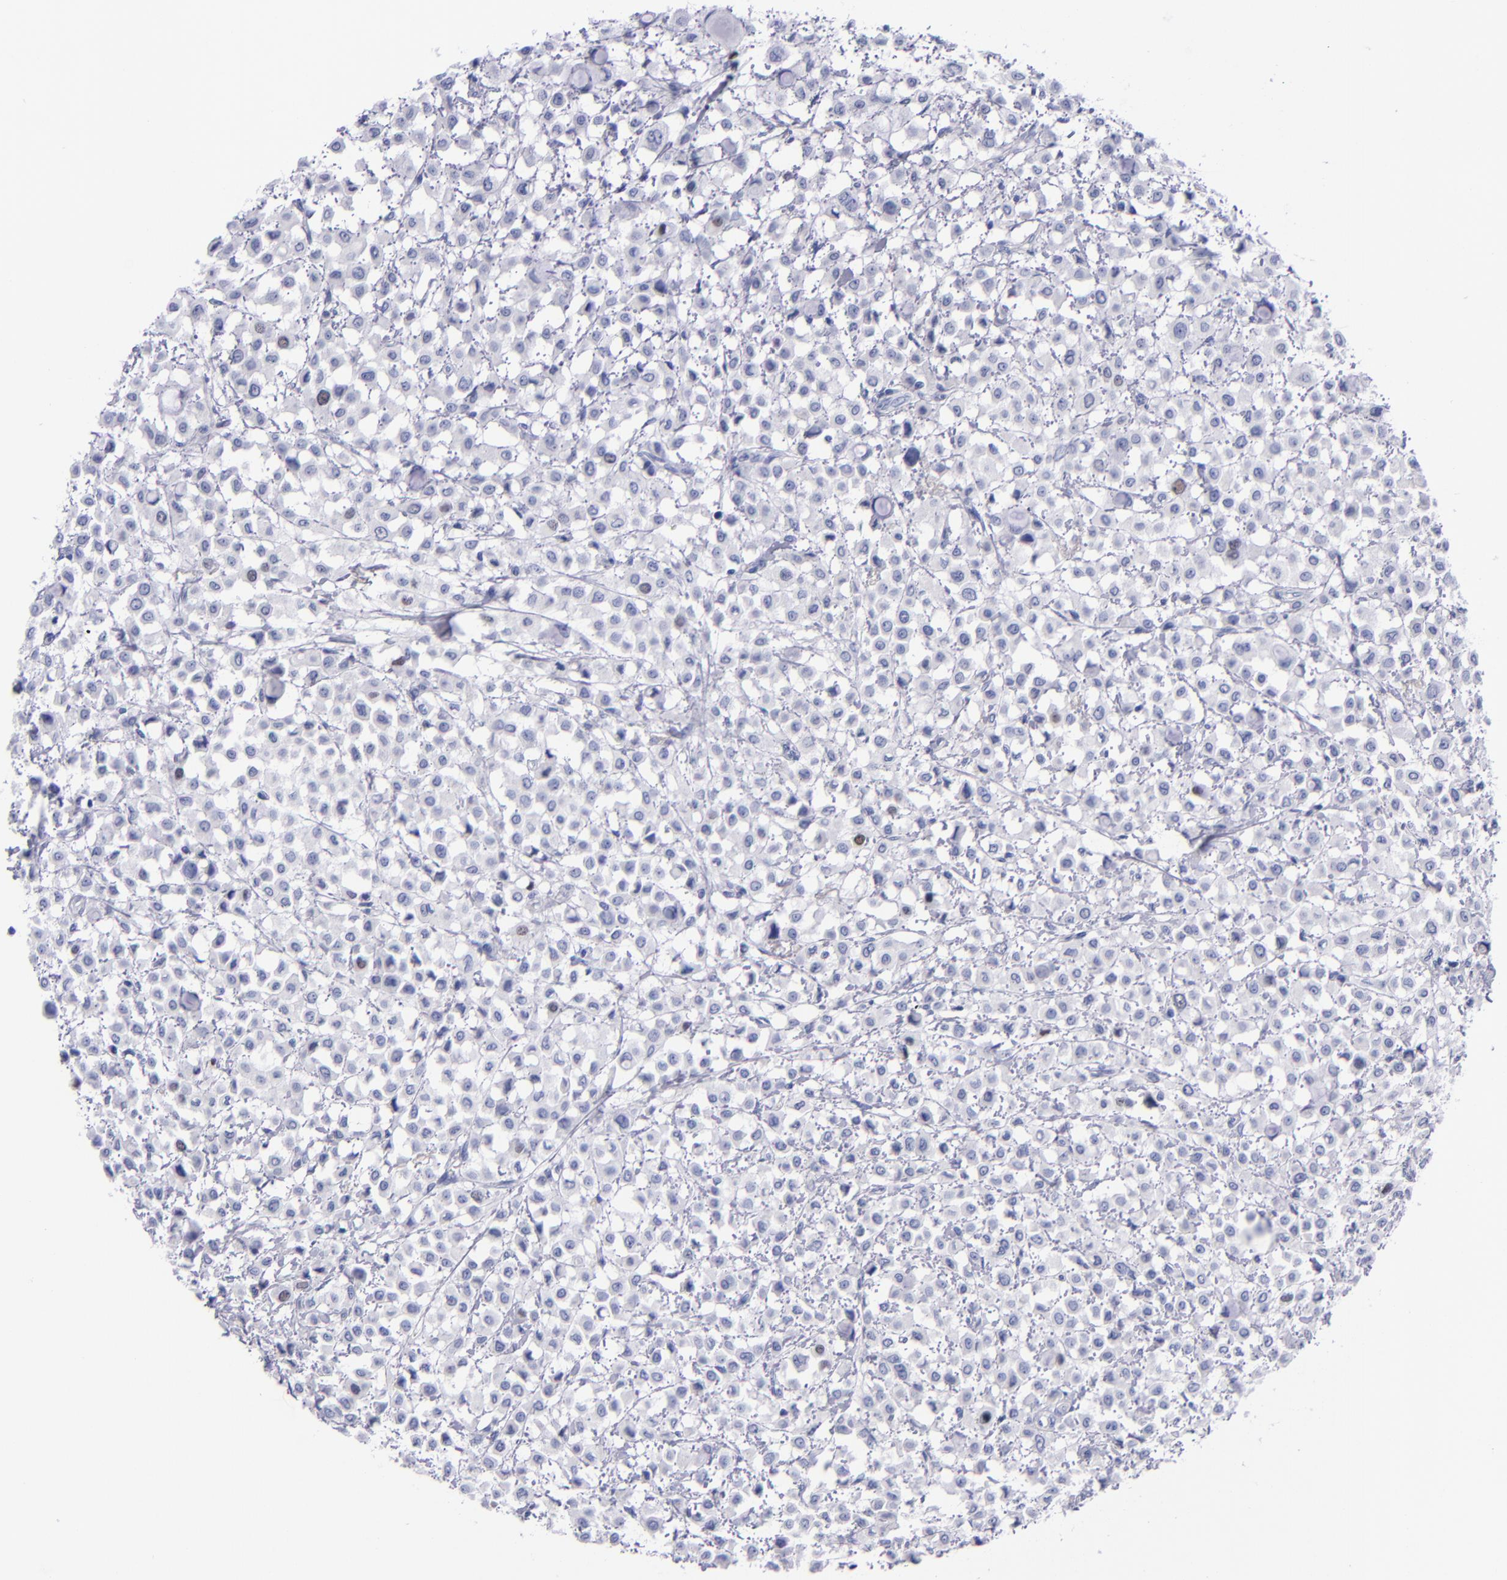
{"staining": {"intensity": "weak", "quantity": "<25%", "location": "nuclear"}, "tissue": "breast cancer", "cell_type": "Tumor cells", "image_type": "cancer", "snomed": [{"axis": "morphology", "description": "Lobular carcinoma"}, {"axis": "topography", "description": "Breast"}], "caption": "DAB (3,3'-diaminobenzidine) immunohistochemical staining of human lobular carcinoma (breast) shows no significant positivity in tumor cells.", "gene": "MCM7", "patient": {"sex": "female", "age": 85}}